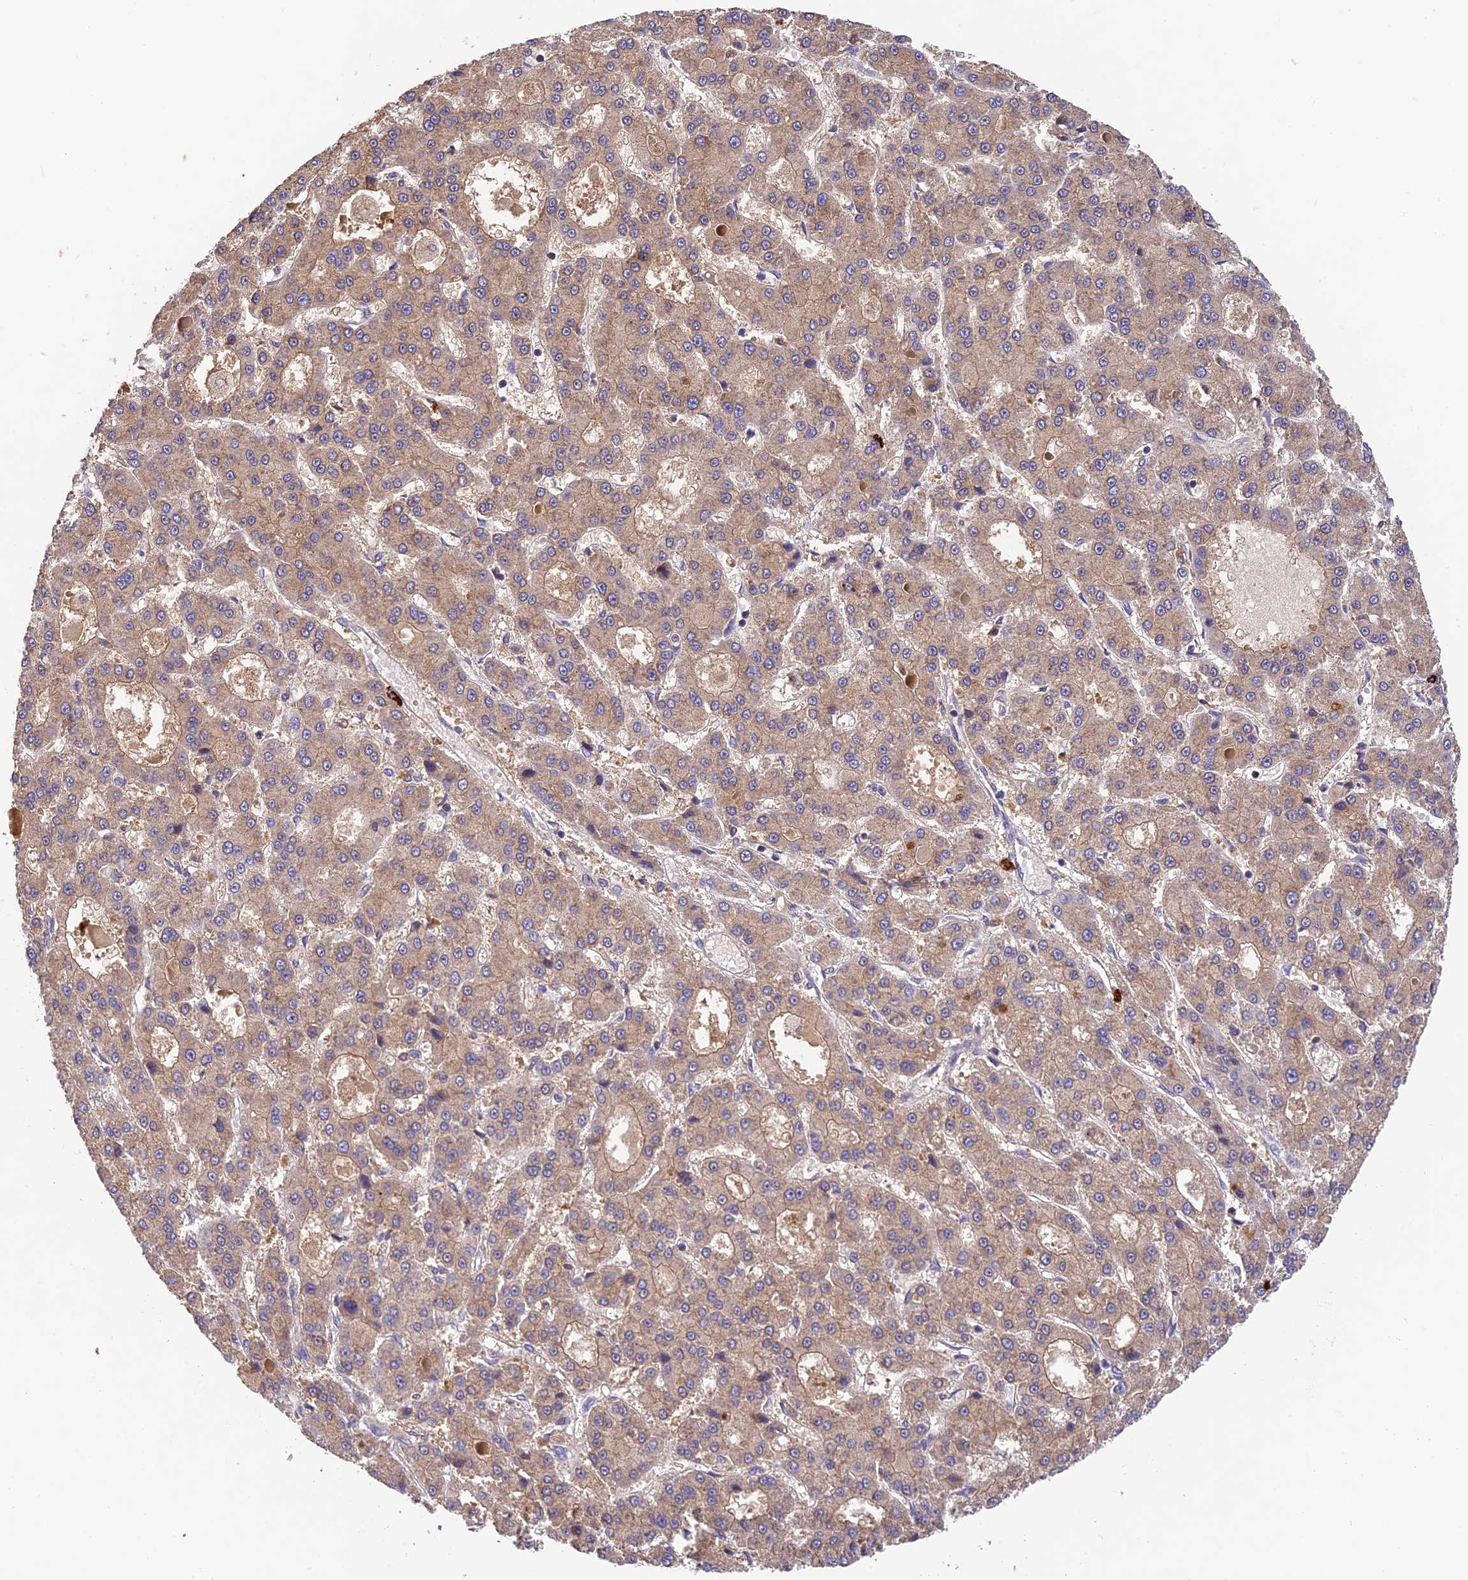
{"staining": {"intensity": "weak", "quantity": ">75%", "location": "cytoplasmic/membranous"}, "tissue": "liver cancer", "cell_type": "Tumor cells", "image_type": "cancer", "snomed": [{"axis": "morphology", "description": "Carcinoma, Hepatocellular, NOS"}, {"axis": "topography", "description": "Liver"}], "caption": "Liver cancer stained with a brown dye exhibits weak cytoplasmic/membranous positive staining in about >75% of tumor cells.", "gene": "DENND5B", "patient": {"sex": "male", "age": 70}}